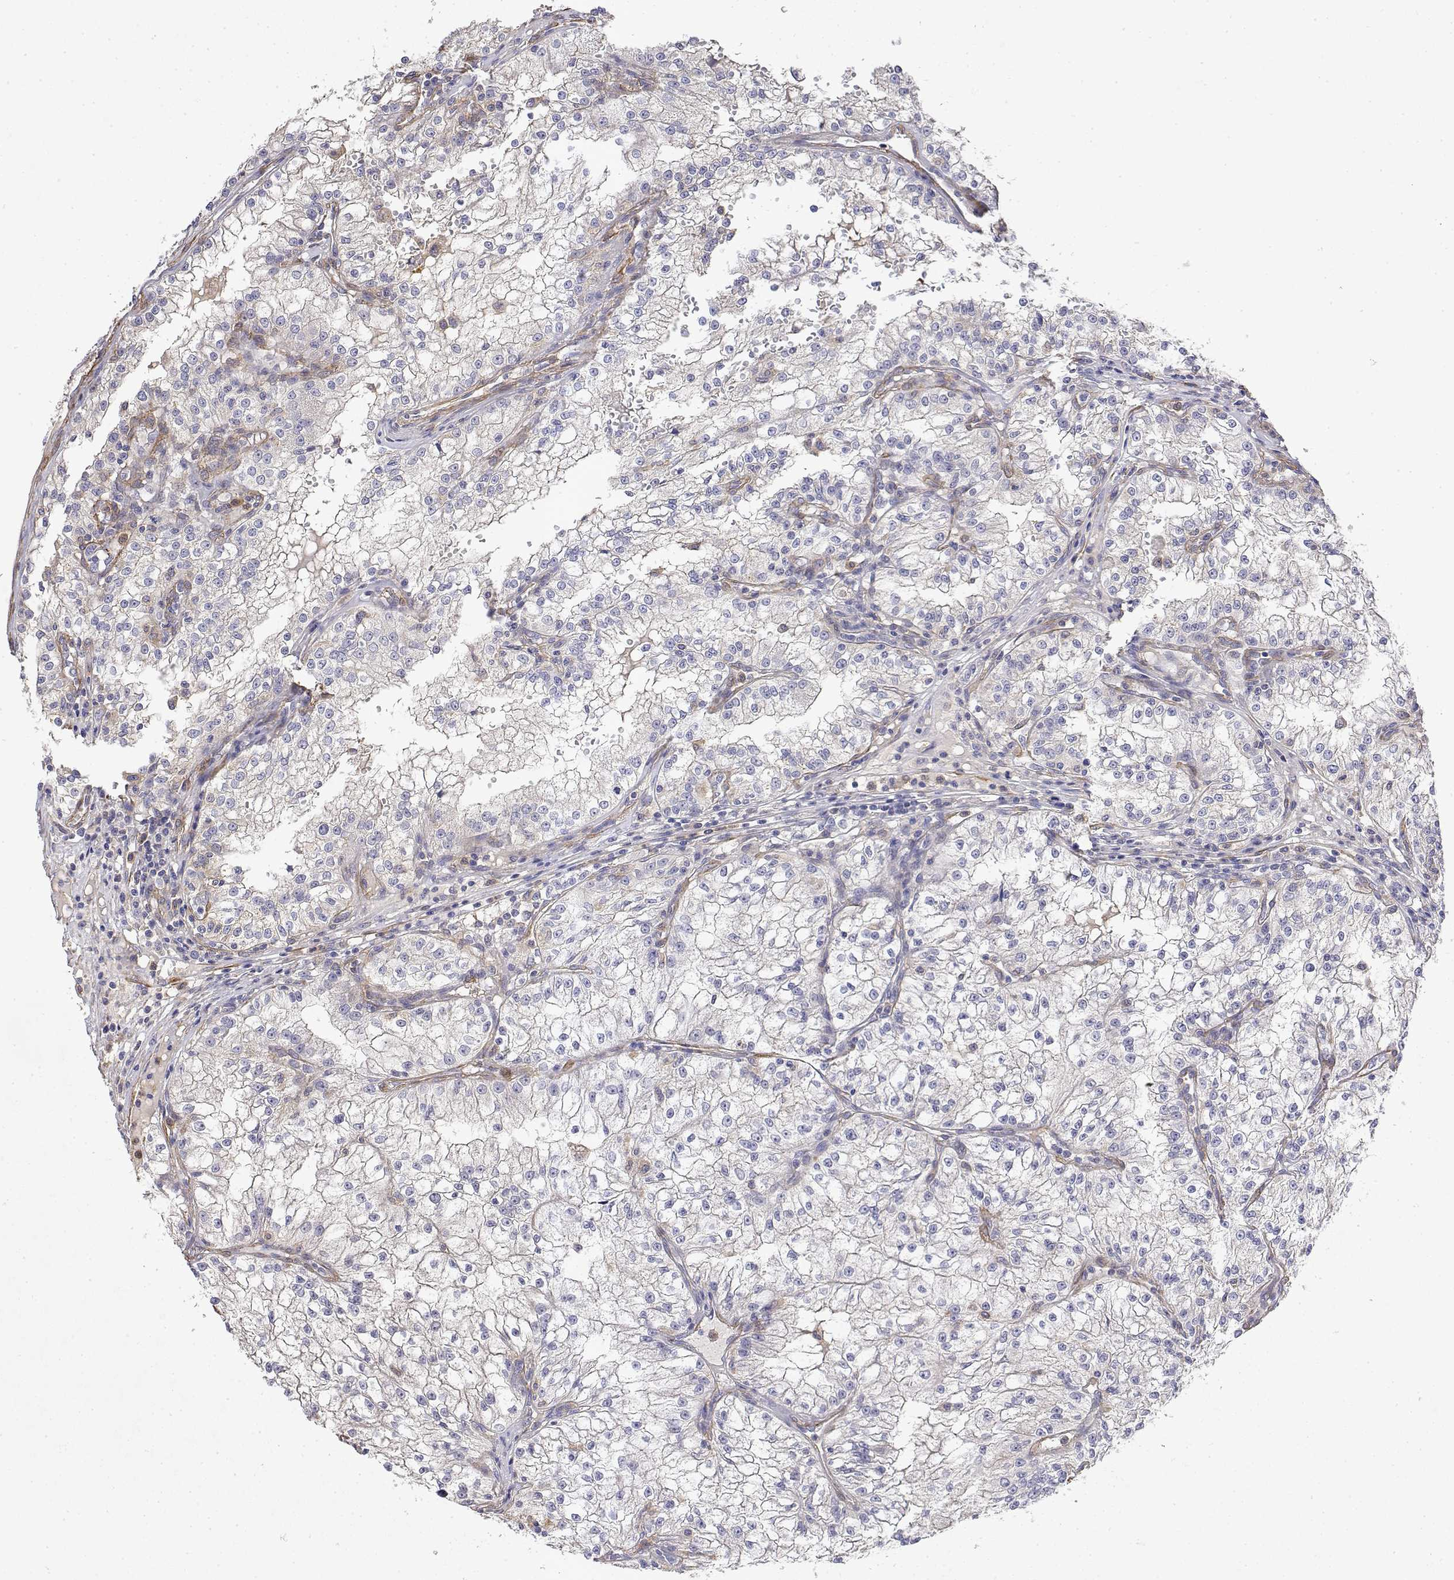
{"staining": {"intensity": "negative", "quantity": "none", "location": "none"}, "tissue": "renal cancer", "cell_type": "Tumor cells", "image_type": "cancer", "snomed": [{"axis": "morphology", "description": "Adenocarcinoma, NOS"}, {"axis": "topography", "description": "Kidney"}], "caption": "High power microscopy photomicrograph of an immunohistochemistry image of renal adenocarcinoma, revealing no significant positivity in tumor cells. (DAB (3,3'-diaminobenzidine) IHC, high magnification).", "gene": "SOWAHD", "patient": {"sex": "male", "age": 36}}